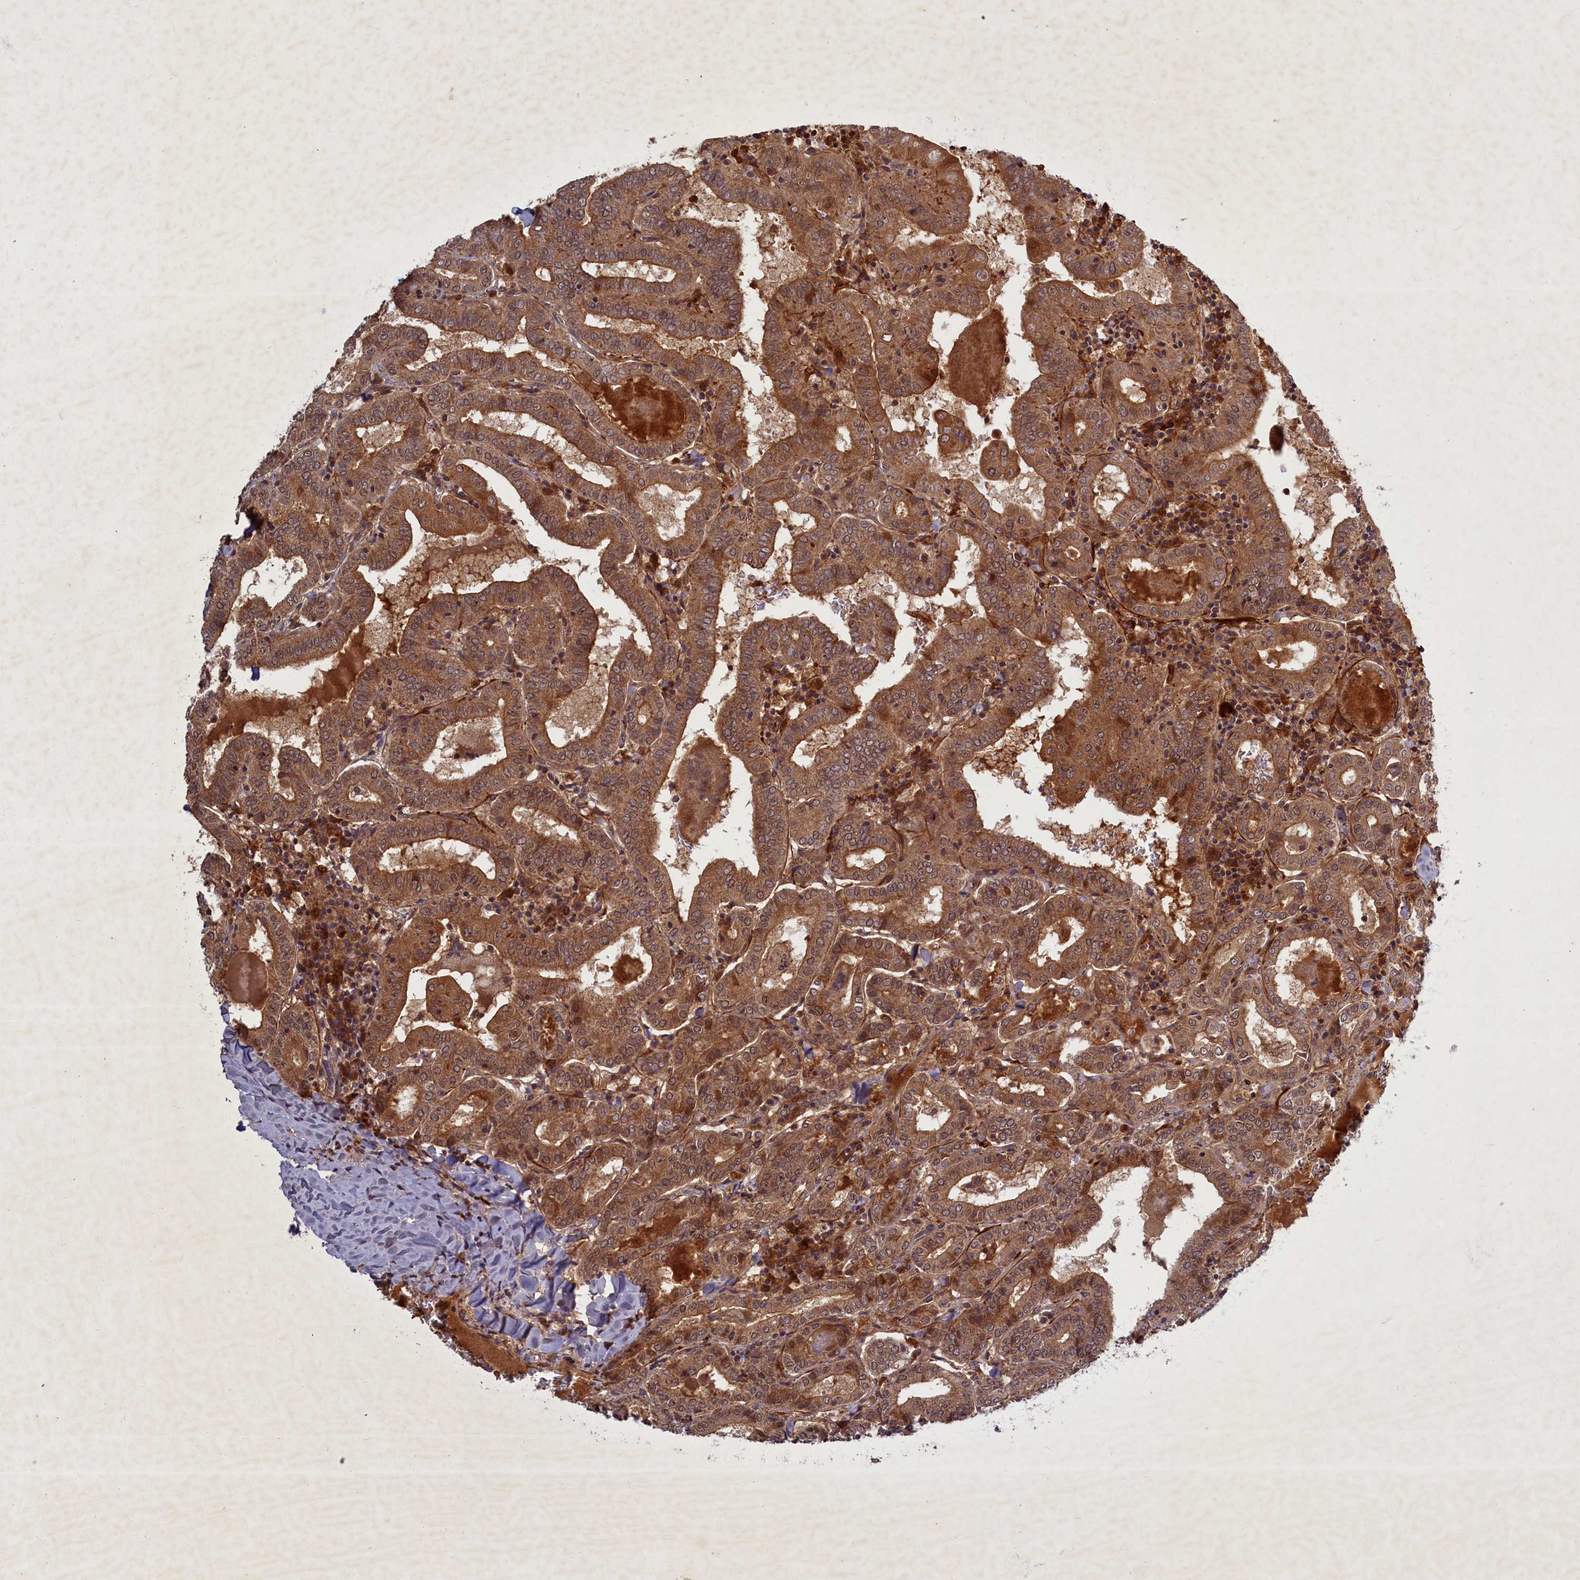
{"staining": {"intensity": "moderate", "quantity": ">75%", "location": "cytoplasmic/membranous"}, "tissue": "thyroid cancer", "cell_type": "Tumor cells", "image_type": "cancer", "snomed": [{"axis": "morphology", "description": "Papillary adenocarcinoma, NOS"}, {"axis": "topography", "description": "Thyroid gland"}], "caption": "Protein staining reveals moderate cytoplasmic/membranous expression in approximately >75% of tumor cells in thyroid papillary adenocarcinoma. The protein is stained brown, and the nuclei are stained in blue (DAB IHC with brightfield microscopy, high magnification).", "gene": "BICD1", "patient": {"sex": "female", "age": 72}}